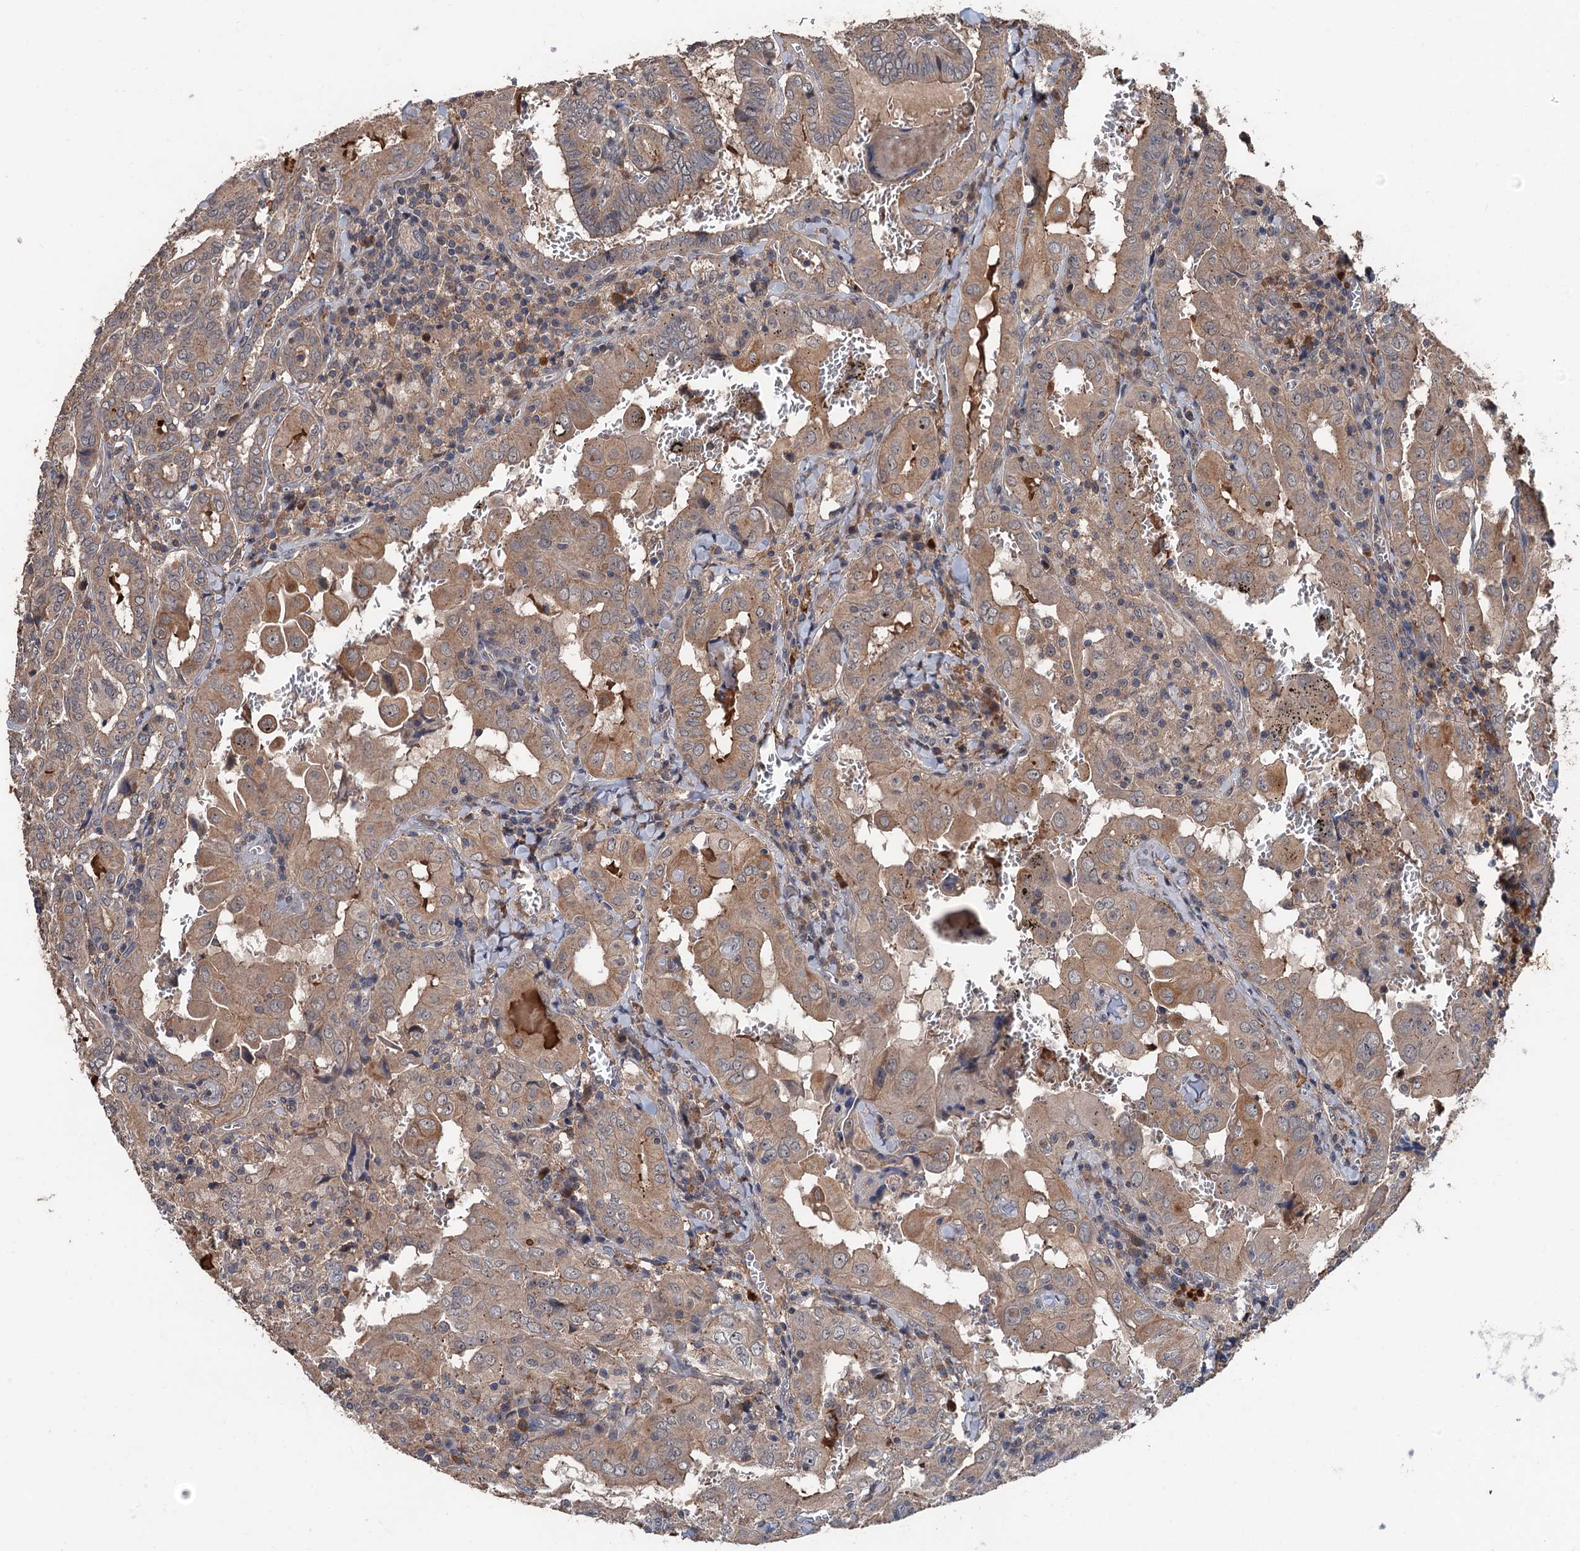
{"staining": {"intensity": "moderate", "quantity": "25%-75%", "location": "cytoplasmic/membranous"}, "tissue": "thyroid cancer", "cell_type": "Tumor cells", "image_type": "cancer", "snomed": [{"axis": "morphology", "description": "Papillary adenocarcinoma, NOS"}, {"axis": "topography", "description": "Thyroid gland"}], "caption": "This is an image of immunohistochemistry (IHC) staining of thyroid cancer, which shows moderate positivity in the cytoplasmic/membranous of tumor cells.", "gene": "ZNF438", "patient": {"sex": "female", "age": 72}}